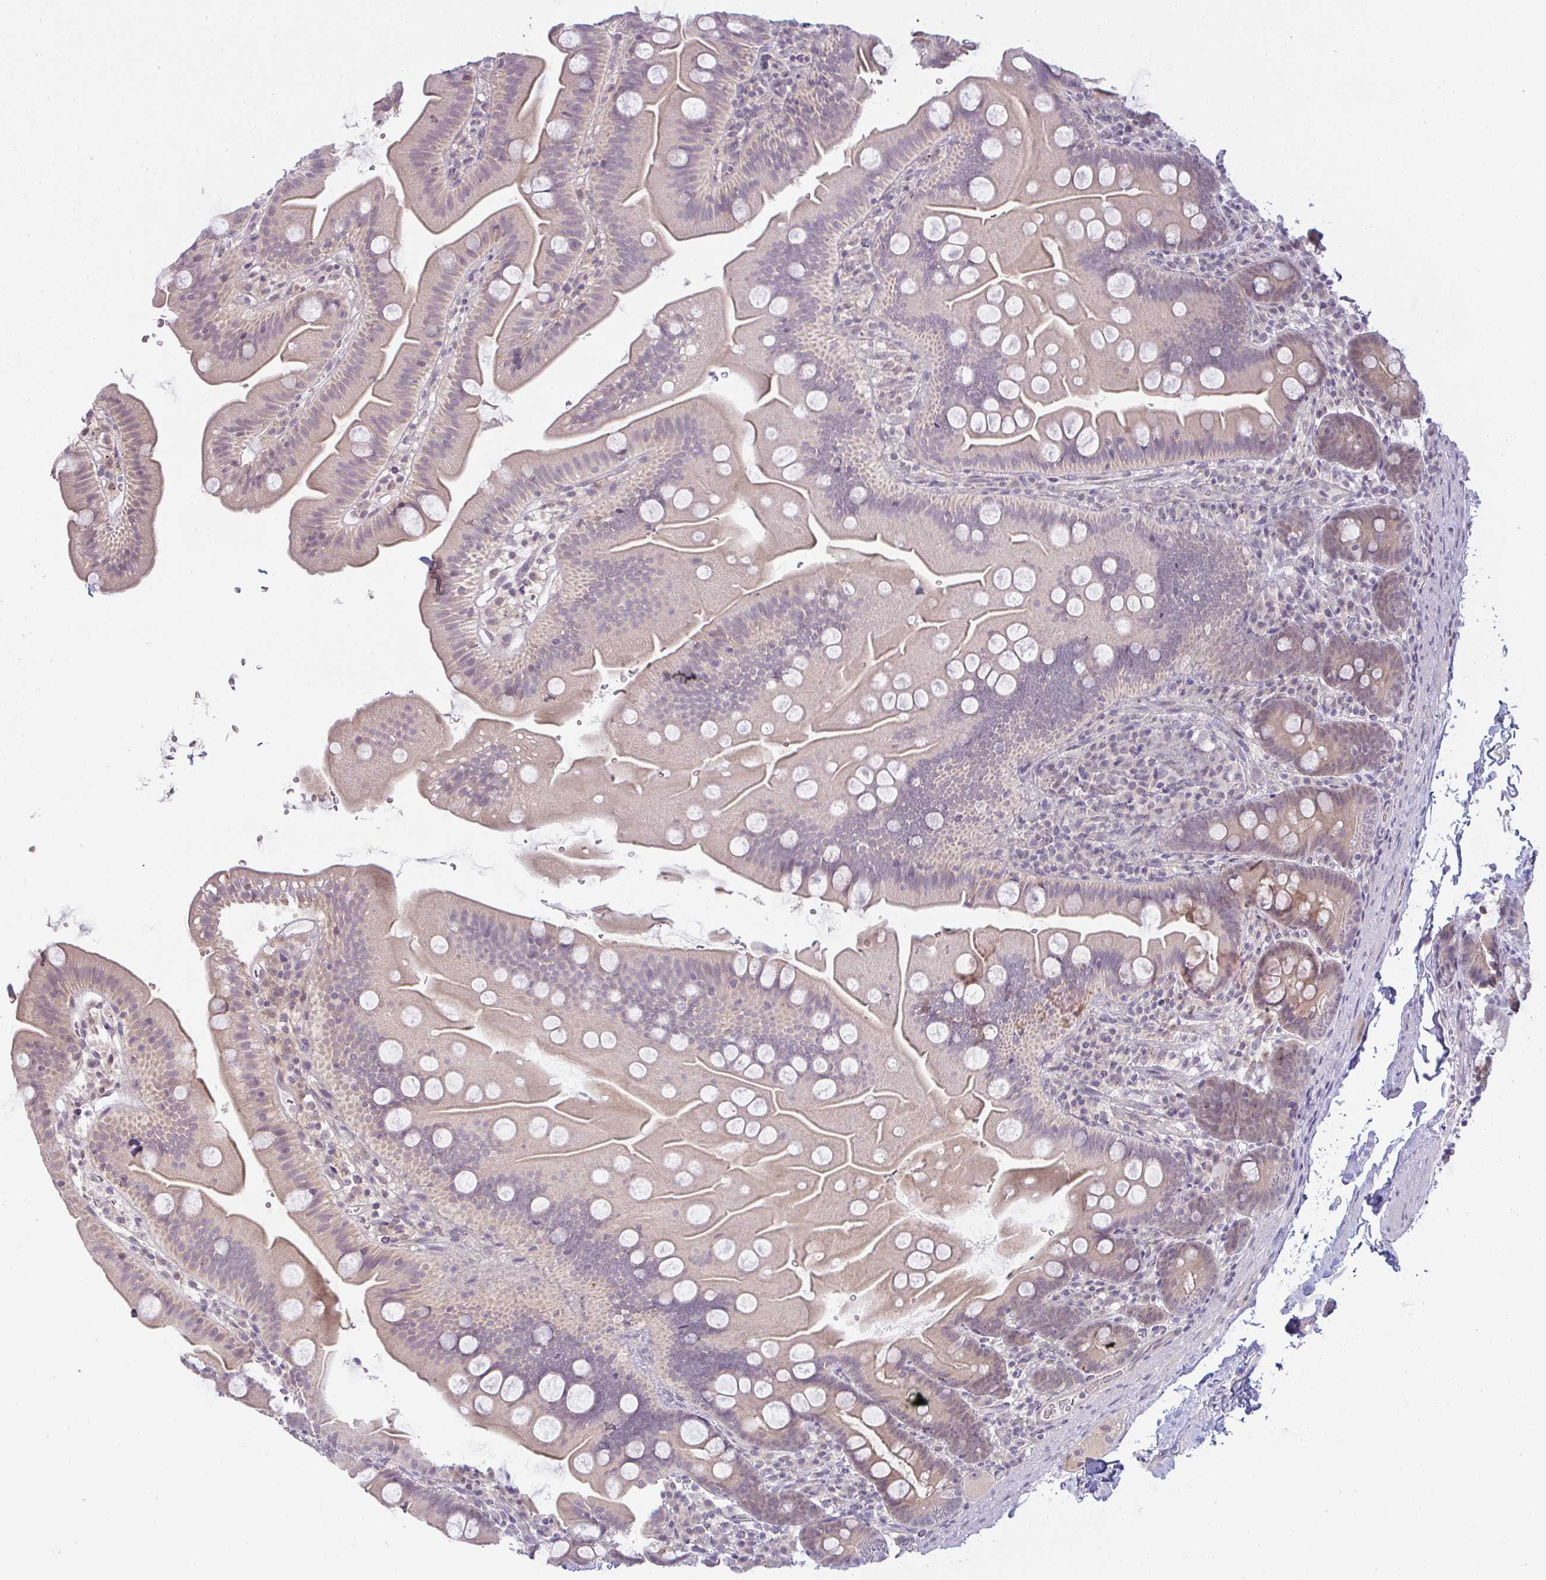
{"staining": {"intensity": "weak", "quantity": "<25%", "location": "cytoplasmic/membranous"}, "tissue": "small intestine", "cell_type": "Glandular cells", "image_type": "normal", "snomed": [{"axis": "morphology", "description": "Normal tissue, NOS"}, {"axis": "topography", "description": "Small intestine"}], "caption": "A high-resolution micrograph shows immunohistochemistry (IHC) staining of benign small intestine, which displays no significant positivity in glandular cells.", "gene": "CSE1L", "patient": {"sex": "female", "age": 68}}